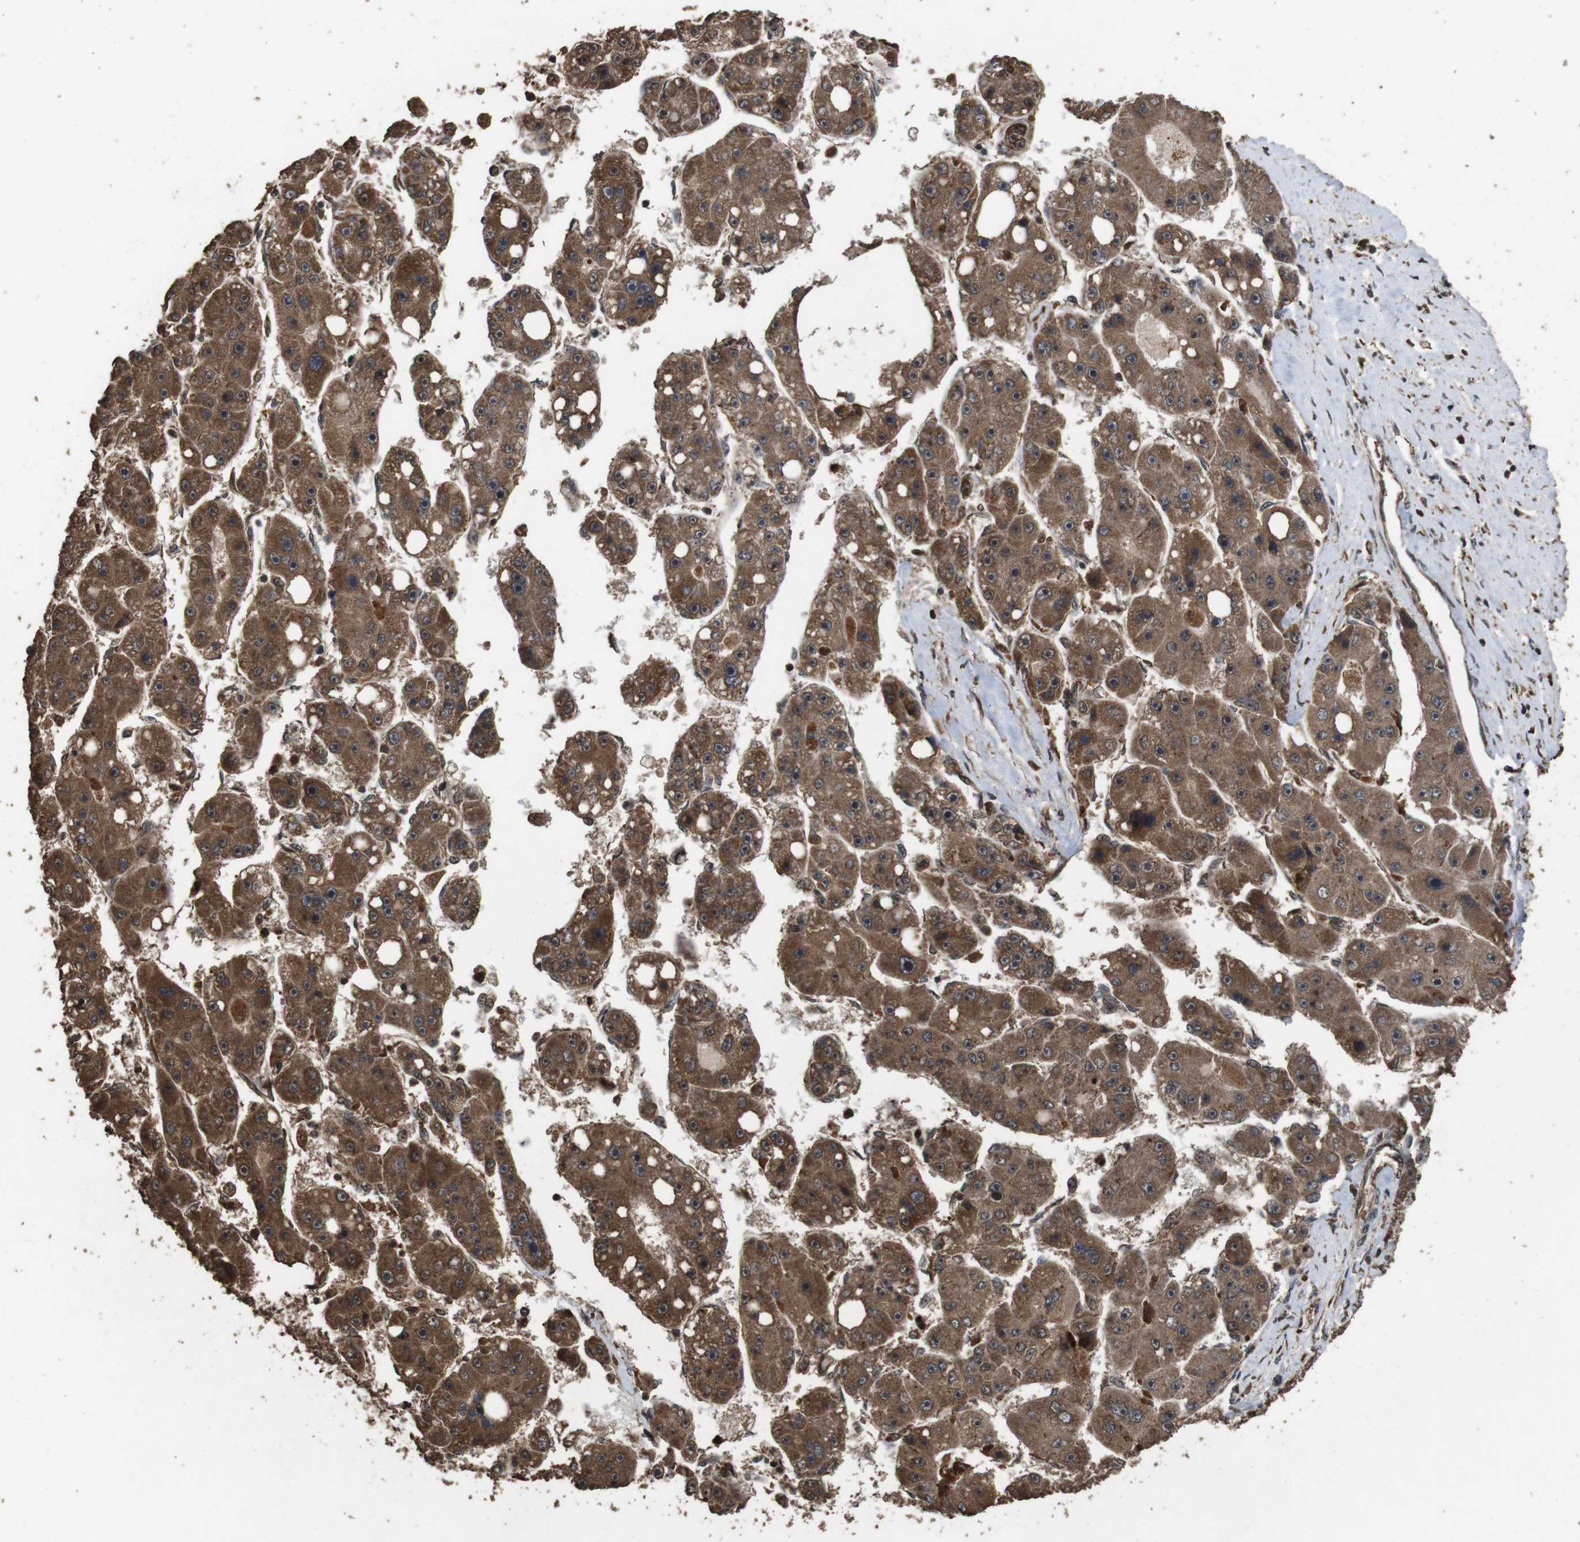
{"staining": {"intensity": "moderate", "quantity": ">75%", "location": "cytoplasmic/membranous"}, "tissue": "liver cancer", "cell_type": "Tumor cells", "image_type": "cancer", "snomed": [{"axis": "morphology", "description": "Carcinoma, Hepatocellular, NOS"}, {"axis": "topography", "description": "Liver"}], "caption": "Immunohistochemistry of liver hepatocellular carcinoma displays medium levels of moderate cytoplasmic/membranous positivity in approximately >75% of tumor cells.", "gene": "RRAS2", "patient": {"sex": "female", "age": 61}}